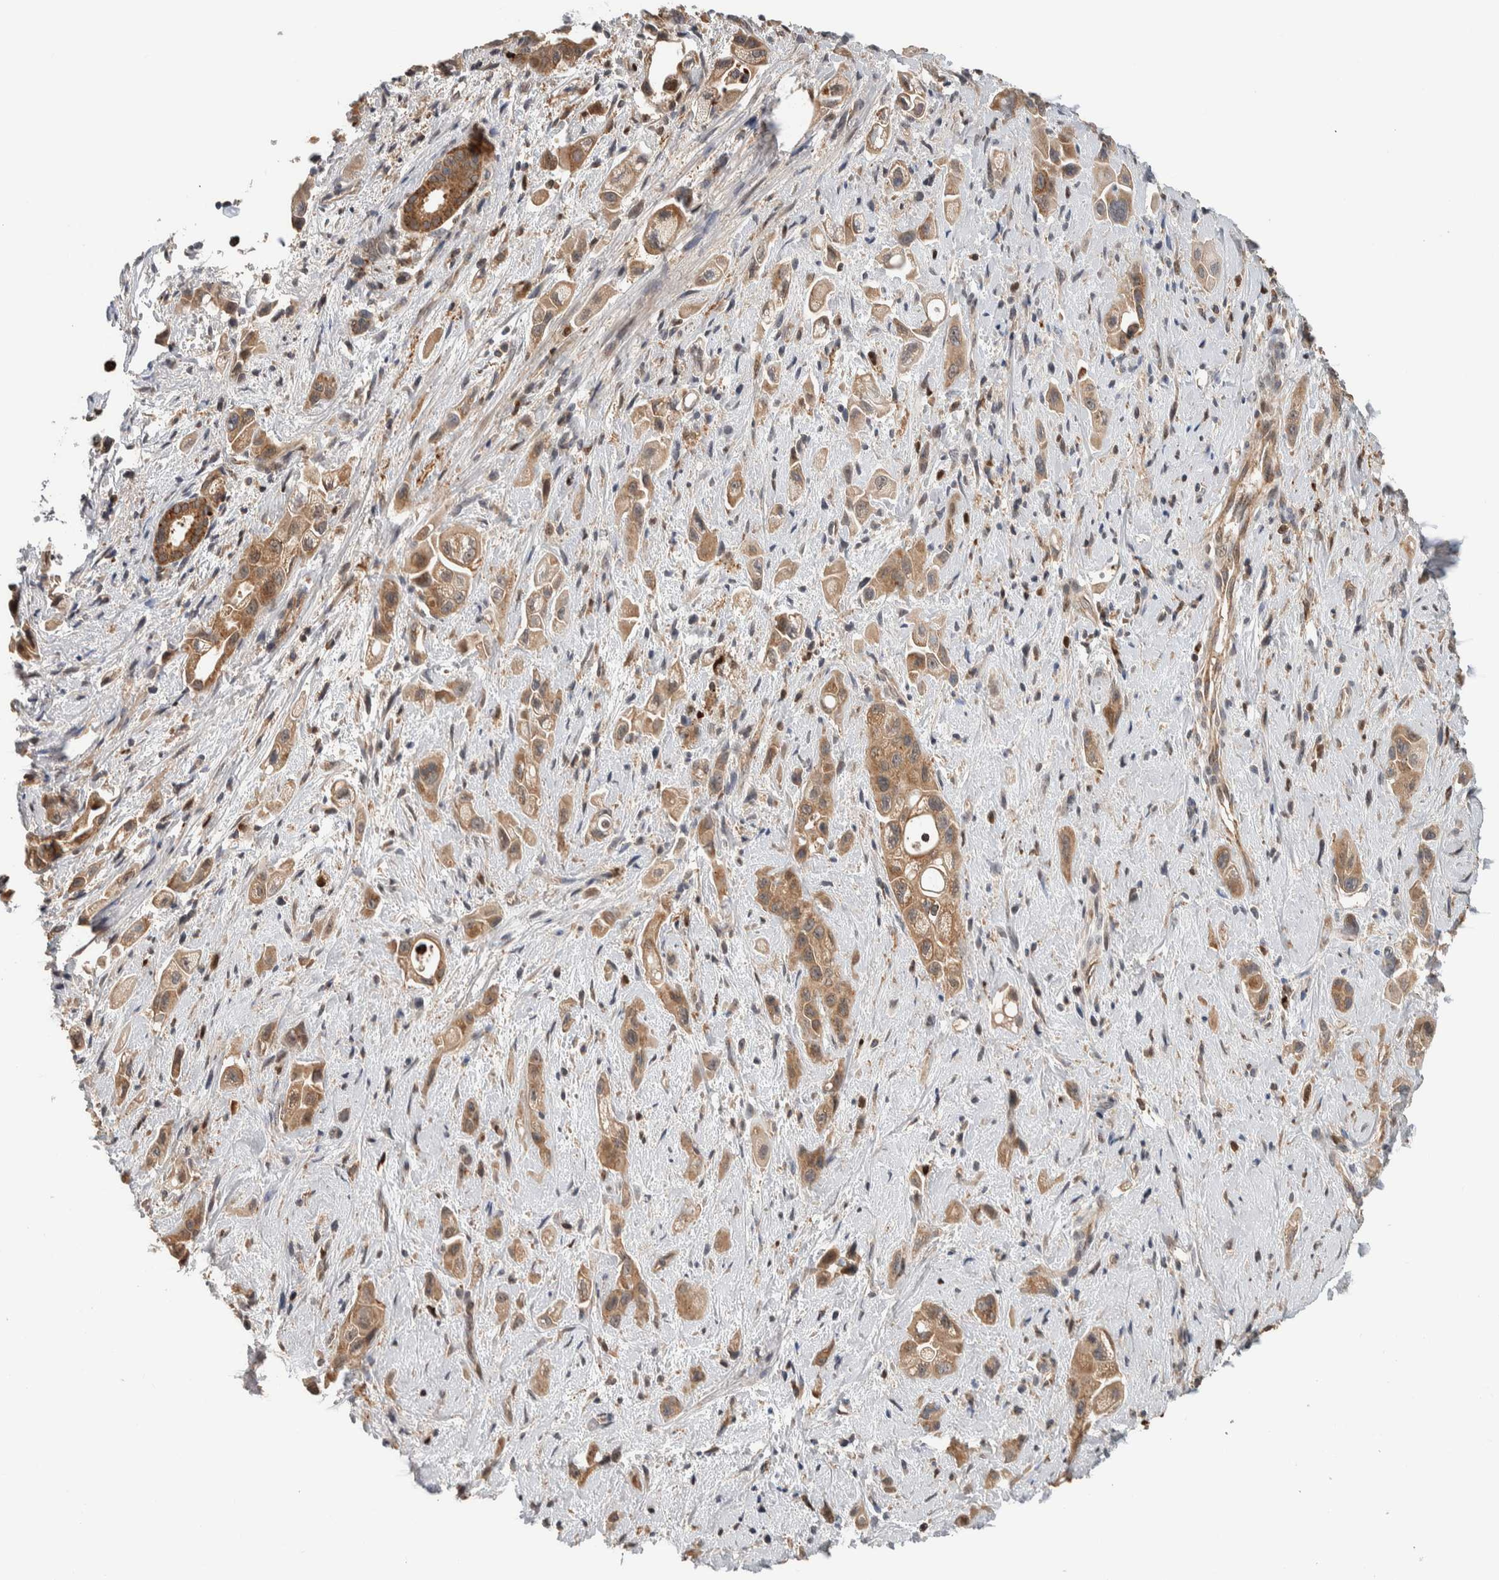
{"staining": {"intensity": "moderate", "quantity": ">75%", "location": "cytoplasmic/membranous"}, "tissue": "pancreatic cancer", "cell_type": "Tumor cells", "image_type": "cancer", "snomed": [{"axis": "morphology", "description": "Adenocarcinoma, NOS"}, {"axis": "topography", "description": "Pancreas"}], "caption": "IHC image of neoplastic tissue: adenocarcinoma (pancreatic) stained using IHC demonstrates medium levels of moderate protein expression localized specifically in the cytoplasmic/membranous of tumor cells, appearing as a cytoplasmic/membranous brown color.", "gene": "VPS53", "patient": {"sex": "female", "age": 66}}